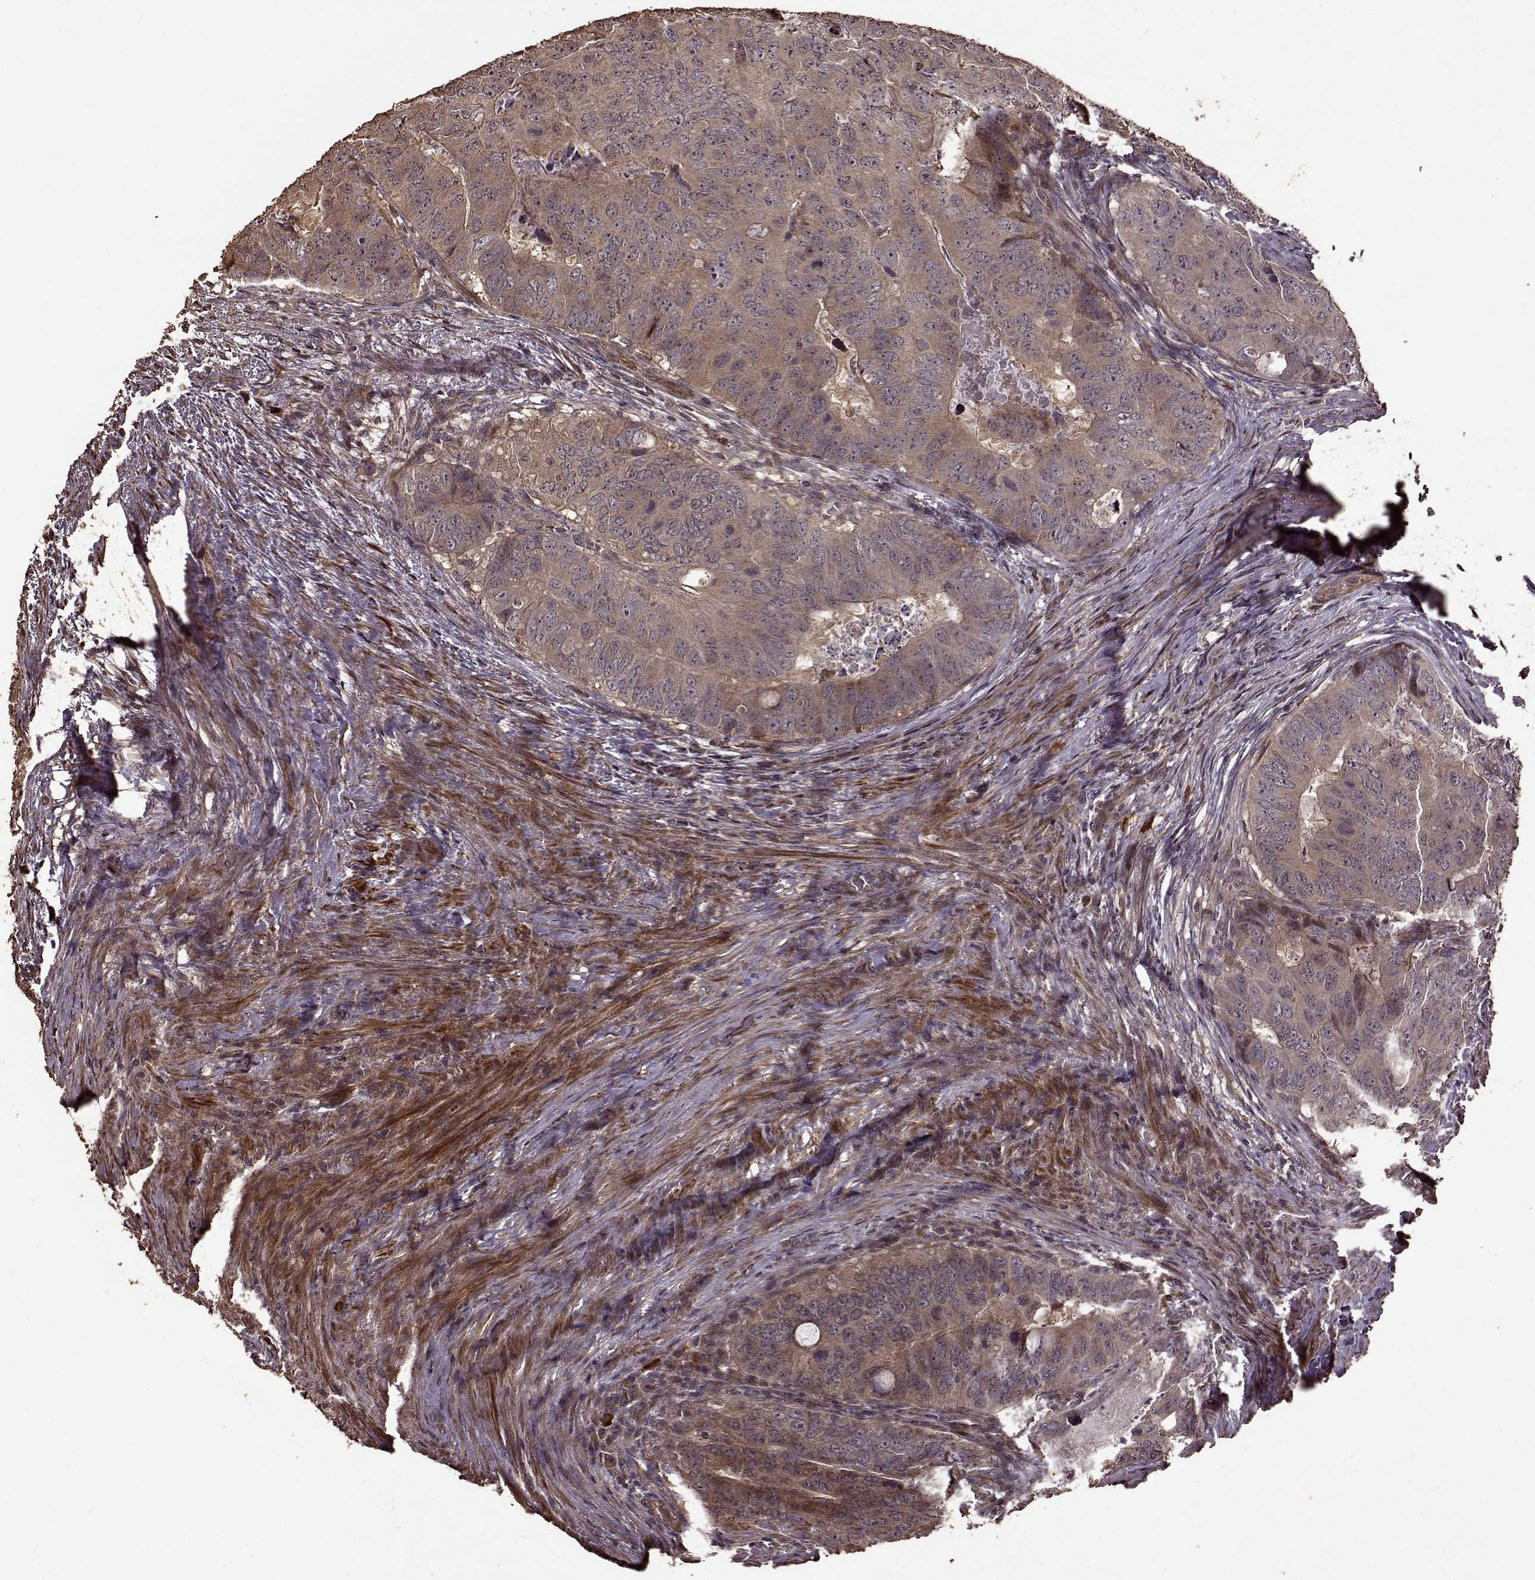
{"staining": {"intensity": "weak", "quantity": ">75%", "location": "cytoplasmic/membranous"}, "tissue": "colorectal cancer", "cell_type": "Tumor cells", "image_type": "cancer", "snomed": [{"axis": "morphology", "description": "Adenocarcinoma, NOS"}, {"axis": "topography", "description": "Colon"}], "caption": "This micrograph displays colorectal cancer (adenocarcinoma) stained with immunohistochemistry to label a protein in brown. The cytoplasmic/membranous of tumor cells show weak positivity for the protein. Nuclei are counter-stained blue.", "gene": "FBXW11", "patient": {"sex": "male", "age": 79}}